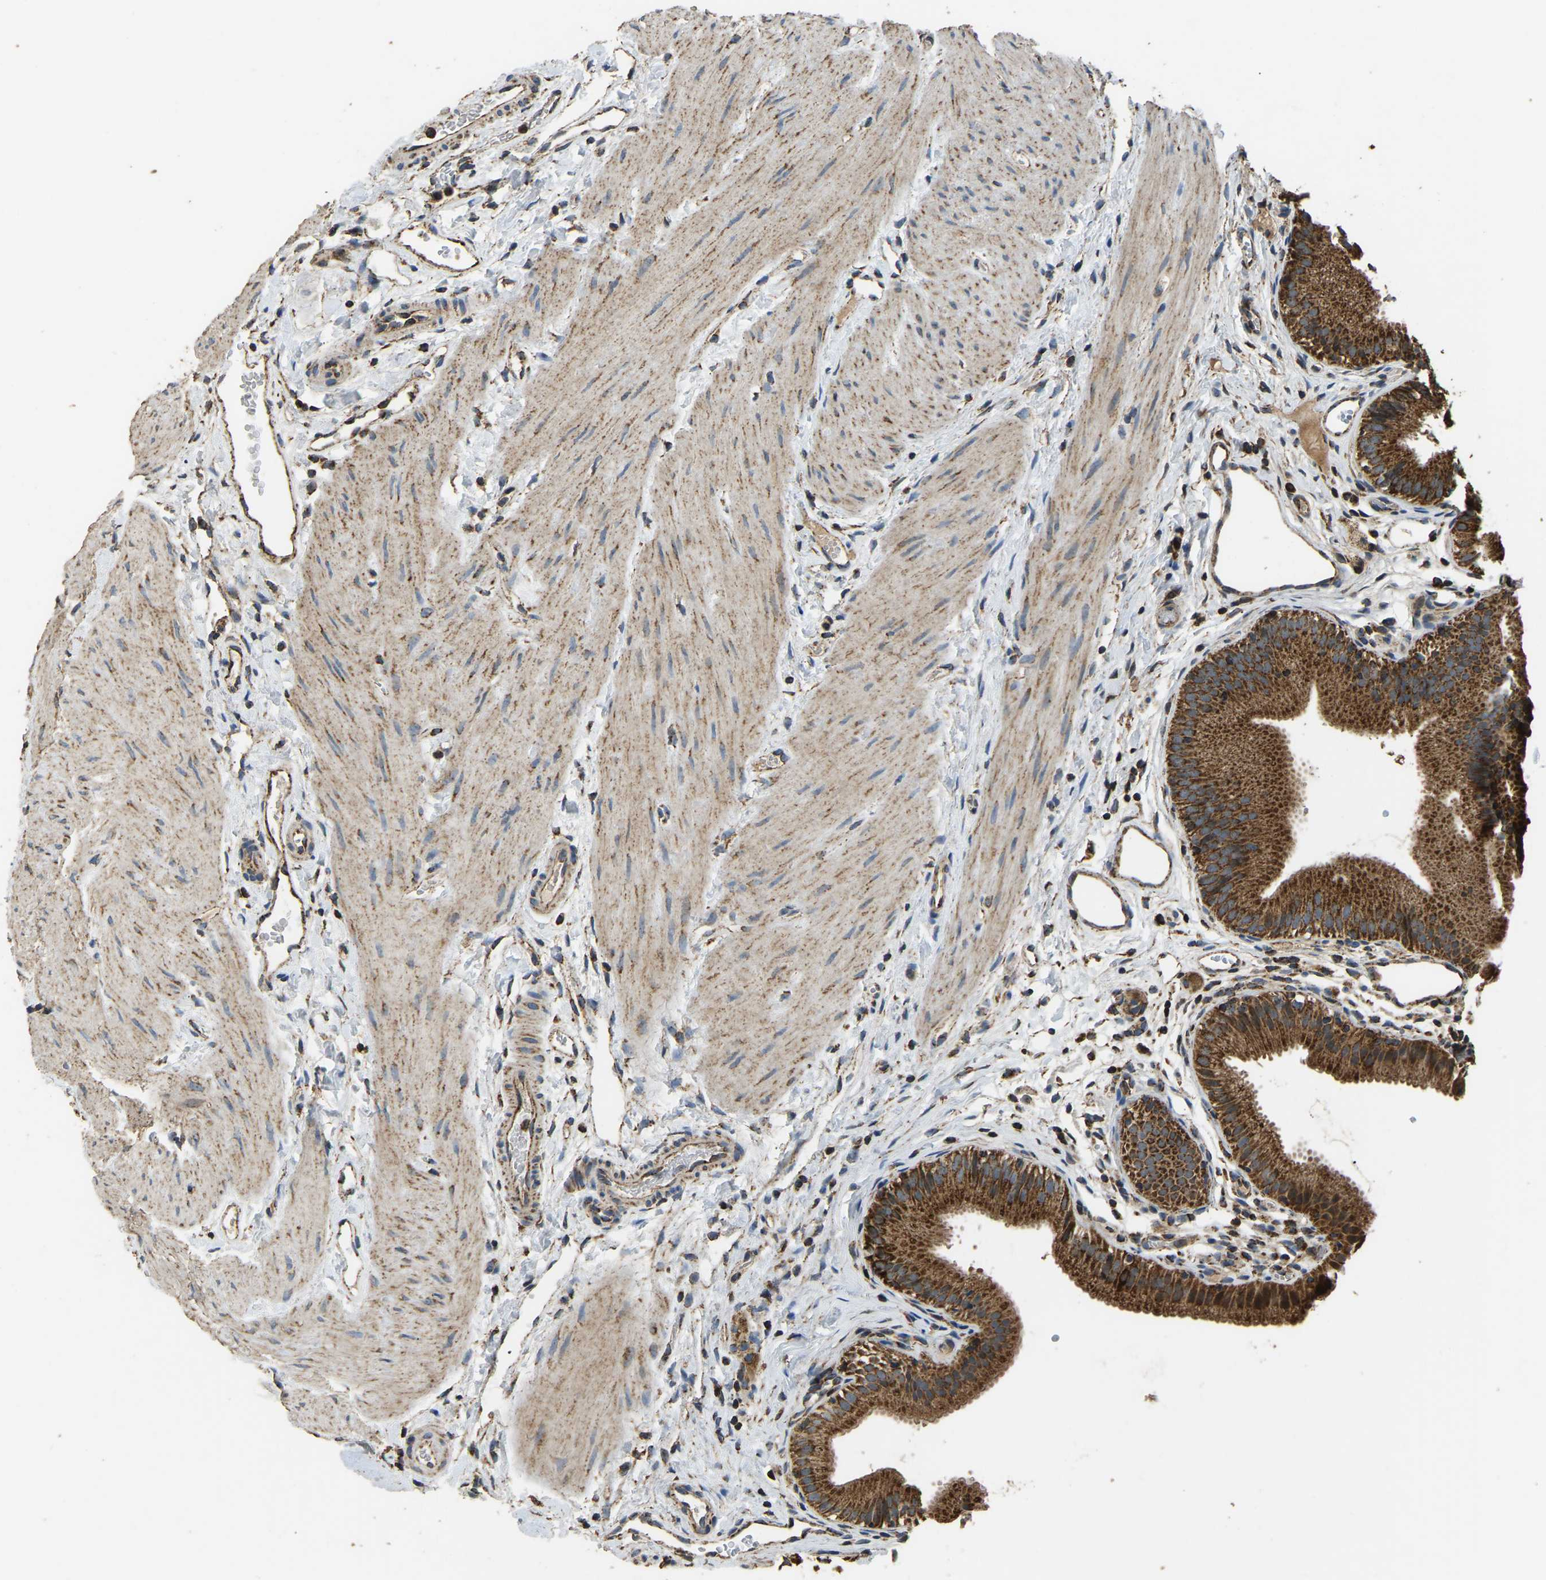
{"staining": {"intensity": "strong", "quantity": ">75%", "location": "cytoplasmic/membranous"}, "tissue": "gallbladder", "cell_type": "Glandular cells", "image_type": "normal", "snomed": [{"axis": "morphology", "description": "Normal tissue, NOS"}, {"axis": "topography", "description": "Gallbladder"}], "caption": "Brown immunohistochemical staining in benign human gallbladder reveals strong cytoplasmic/membranous staining in approximately >75% of glandular cells. (DAB IHC with brightfield microscopy, high magnification).", "gene": "TUFM", "patient": {"sex": "female", "age": 26}}